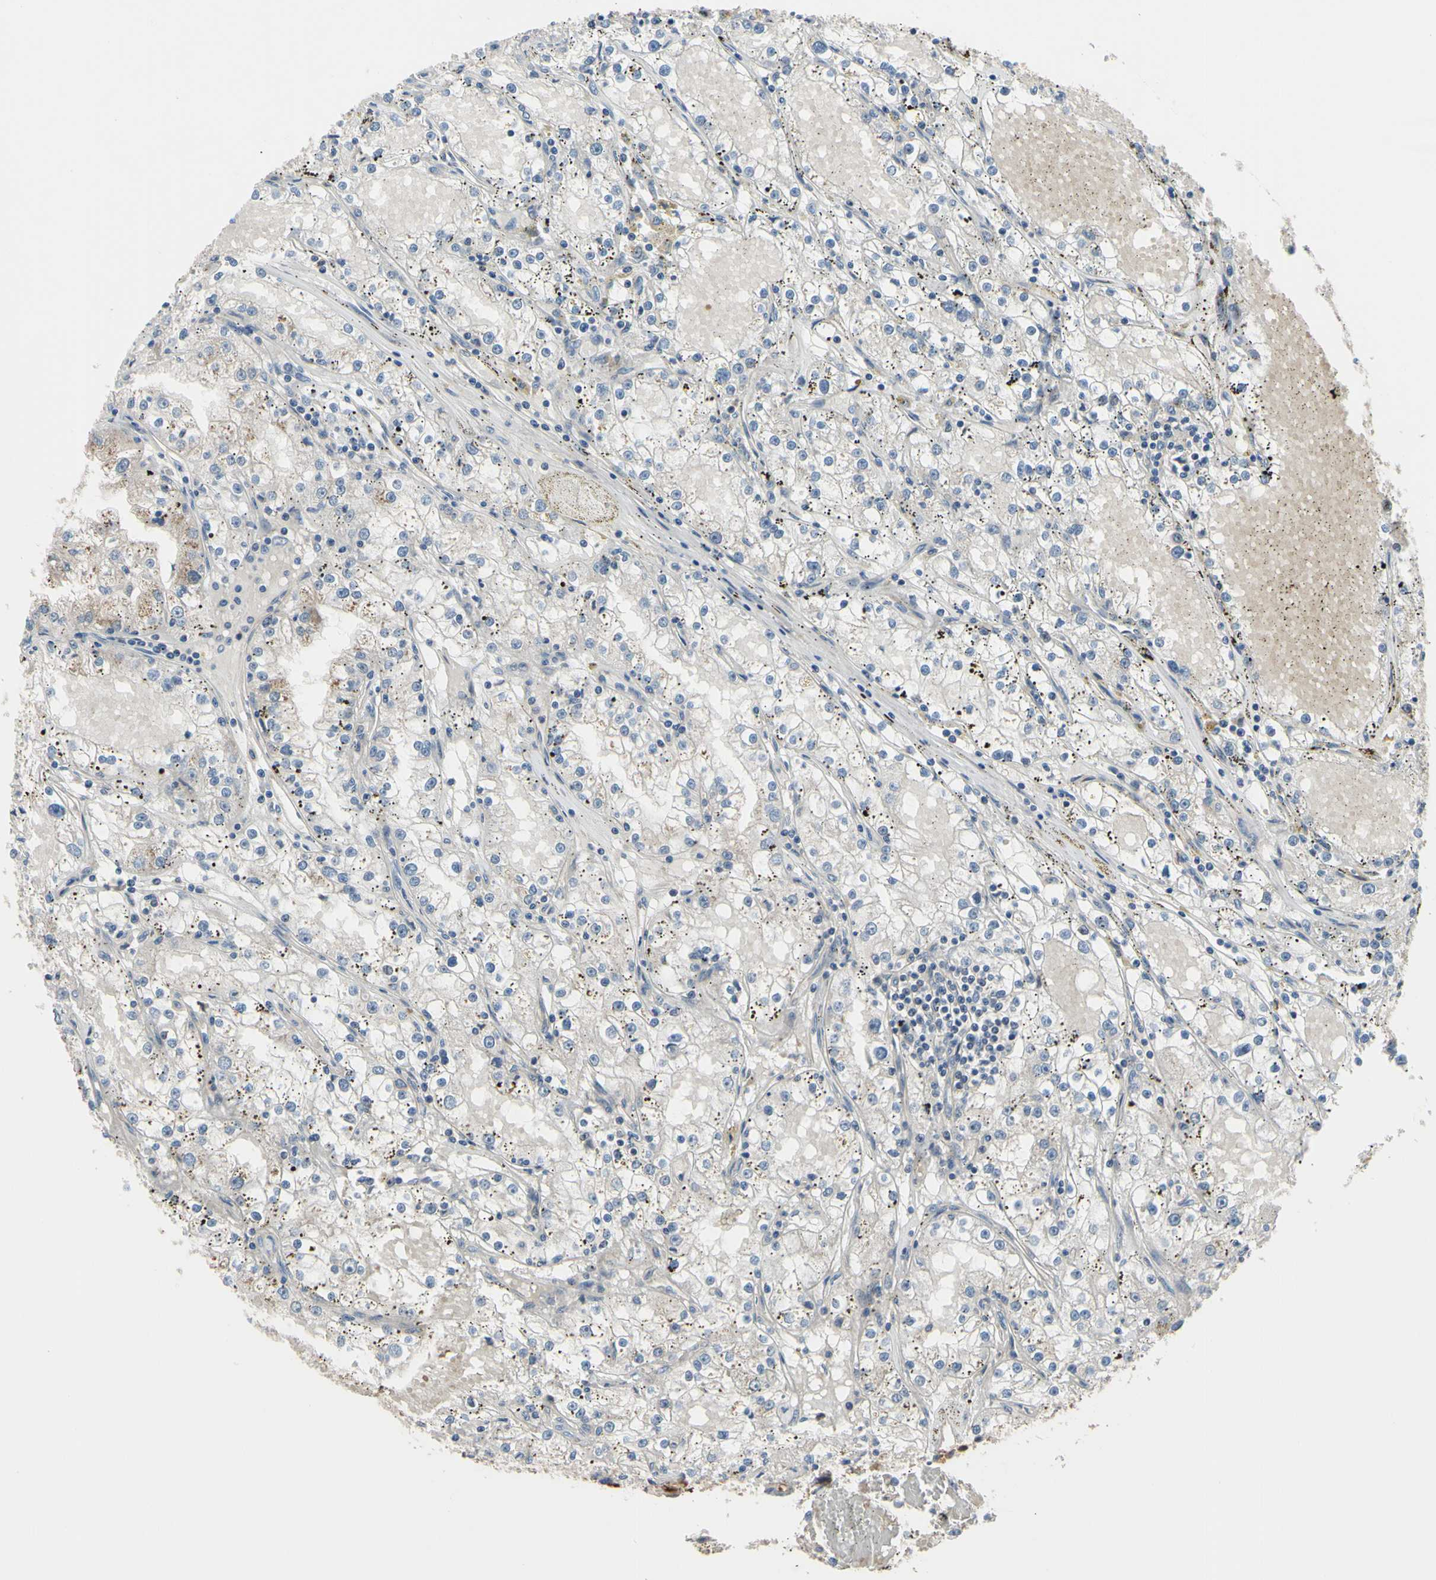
{"staining": {"intensity": "negative", "quantity": "none", "location": "none"}, "tissue": "renal cancer", "cell_type": "Tumor cells", "image_type": "cancer", "snomed": [{"axis": "morphology", "description": "Adenocarcinoma, NOS"}, {"axis": "topography", "description": "Kidney"}], "caption": "Tumor cells show no significant positivity in renal cancer (adenocarcinoma).", "gene": "COMMD9", "patient": {"sex": "male", "age": 56}}